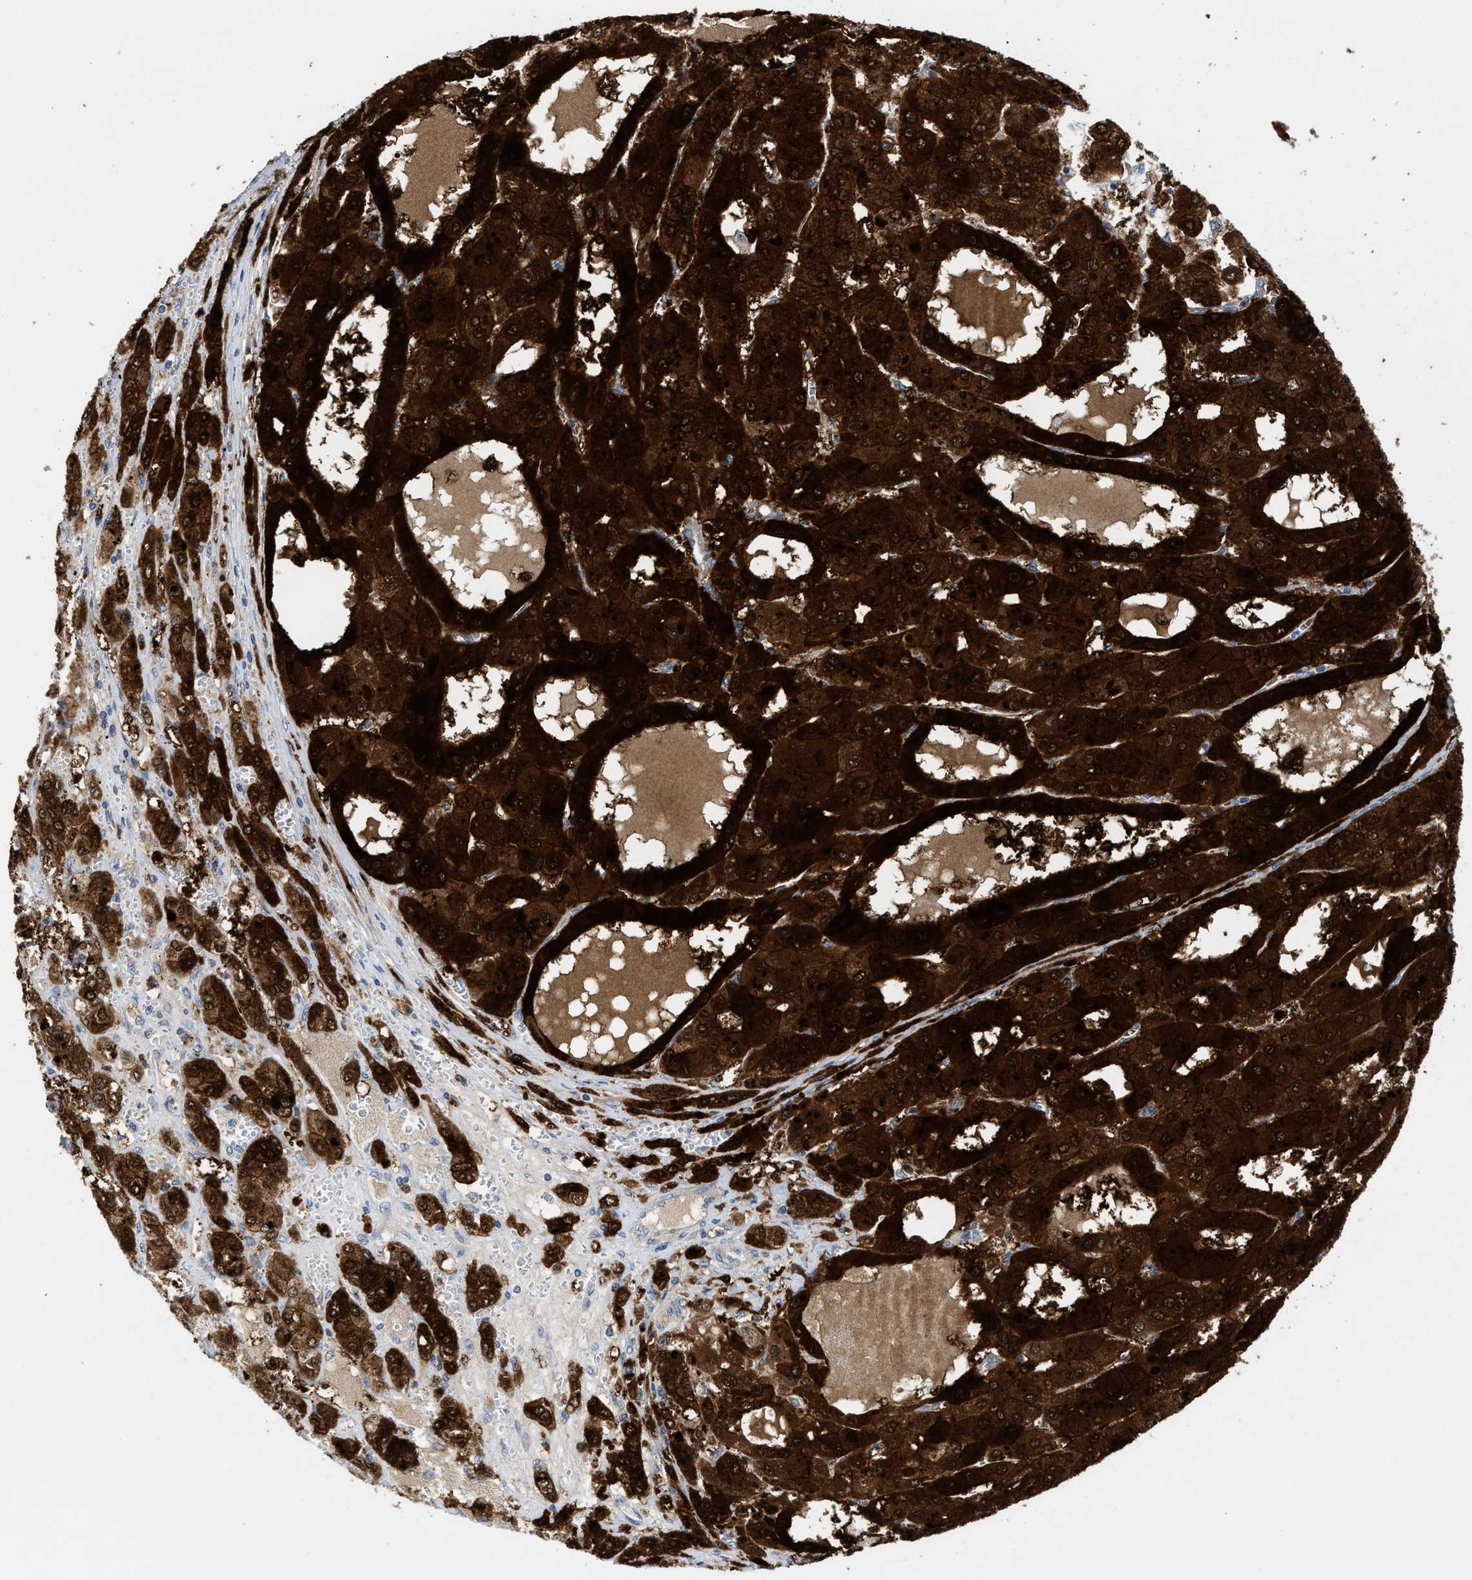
{"staining": {"intensity": "strong", "quantity": ">75%", "location": "cytoplasmic/membranous,nuclear"}, "tissue": "liver cancer", "cell_type": "Tumor cells", "image_type": "cancer", "snomed": [{"axis": "morphology", "description": "Carcinoma, Hepatocellular, NOS"}, {"axis": "topography", "description": "Liver"}], "caption": "This micrograph reveals IHC staining of liver cancer (hepatocellular carcinoma), with high strong cytoplasmic/membranous and nuclear expression in approximately >75% of tumor cells.", "gene": "CBR1", "patient": {"sex": "female", "age": 73}}